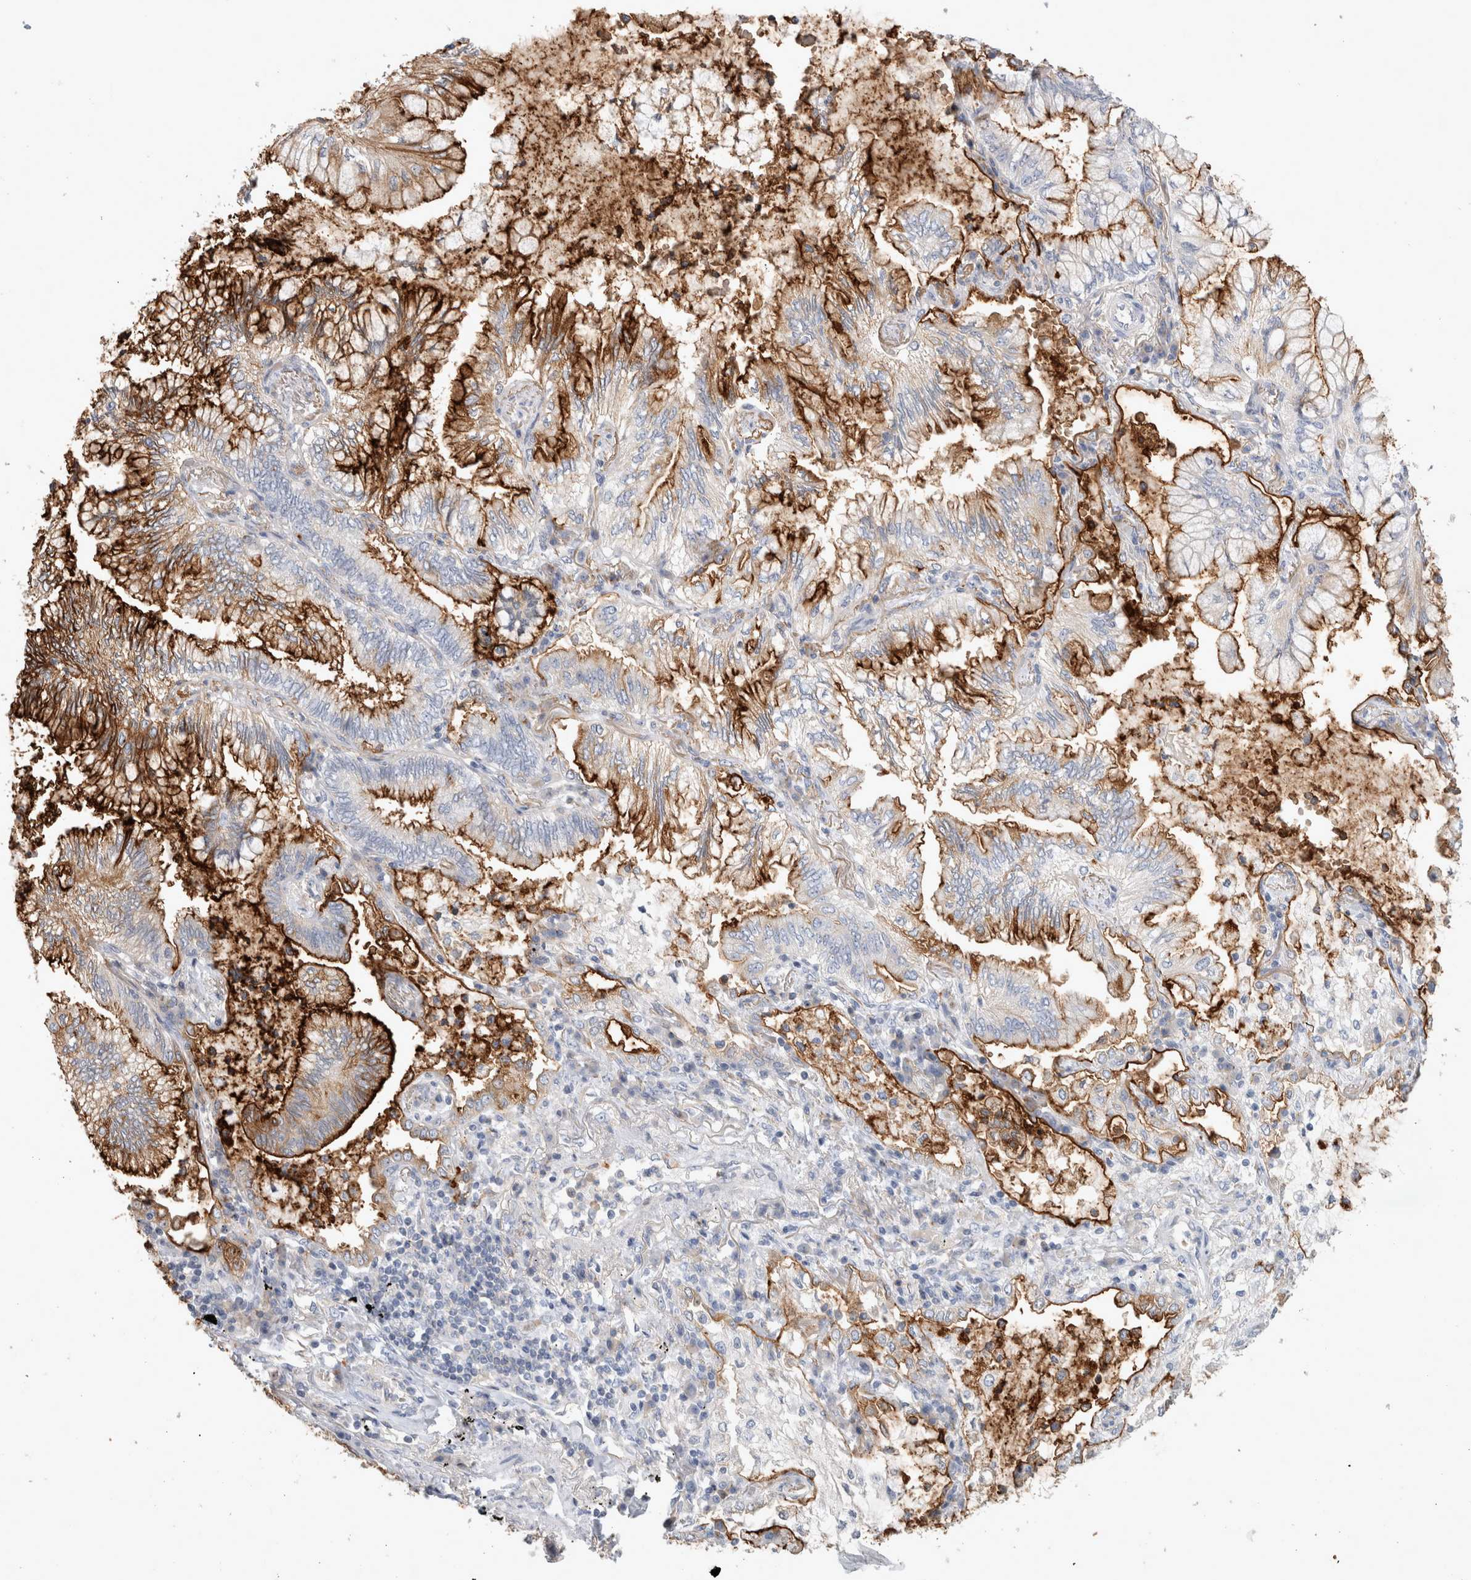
{"staining": {"intensity": "strong", "quantity": ">75%", "location": "cytoplasmic/membranous"}, "tissue": "lung cancer", "cell_type": "Tumor cells", "image_type": "cancer", "snomed": [{"axis": "morphology", "description": "Adenocarcinoma, NOS"}, {"axis": "topography", "description": "Lung"}], "caption": "Protein expression analysis of human lung adenocarcinoma reveals strong cytoplasmic/membranous expression in approximately >75% of tumor cells.", "gene": "CD55", "patient": {"sex": "female", "age": 70}}